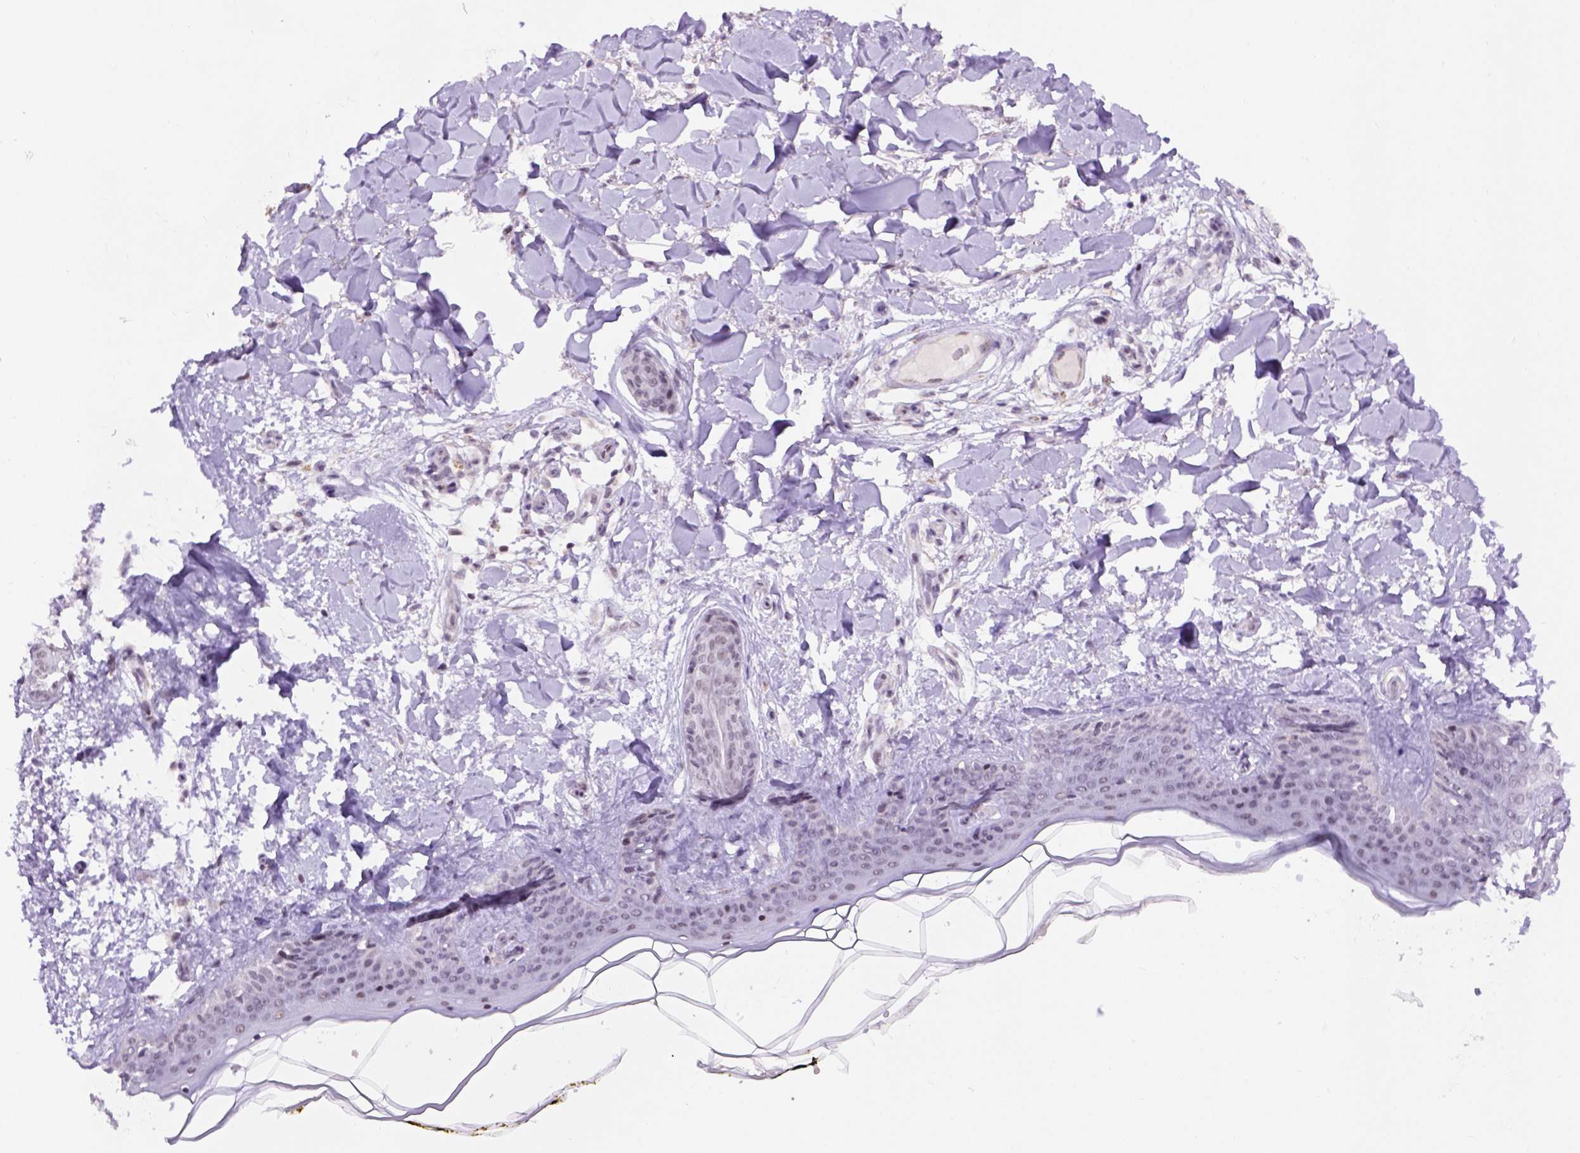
{"staining": {"intensity": "negative", "quantity": "none", "location": "none"}, "tissue": "skin", "cell_type": "Fibroblasts", "image_type": "normal", "snomed": [{"axis": "morphology", "description": "Normal tissue, NOS"}, {"axis": "topography", "description": "Skin"}], "caption": "High magnification brightfield microscopy of normal skin stained with DAB (3,3'-diaminobenzidine) (brown) and counterstained with hematoxylin (blue): fibroblasts show no significant staining. (Brightfield microscopy of DAB (3,3'-diaminobenzidine) immunohistochemistry (IHC) at high magnification).", "gene": "TBPL1", "patient": {"sex": "female", "age": 34}}